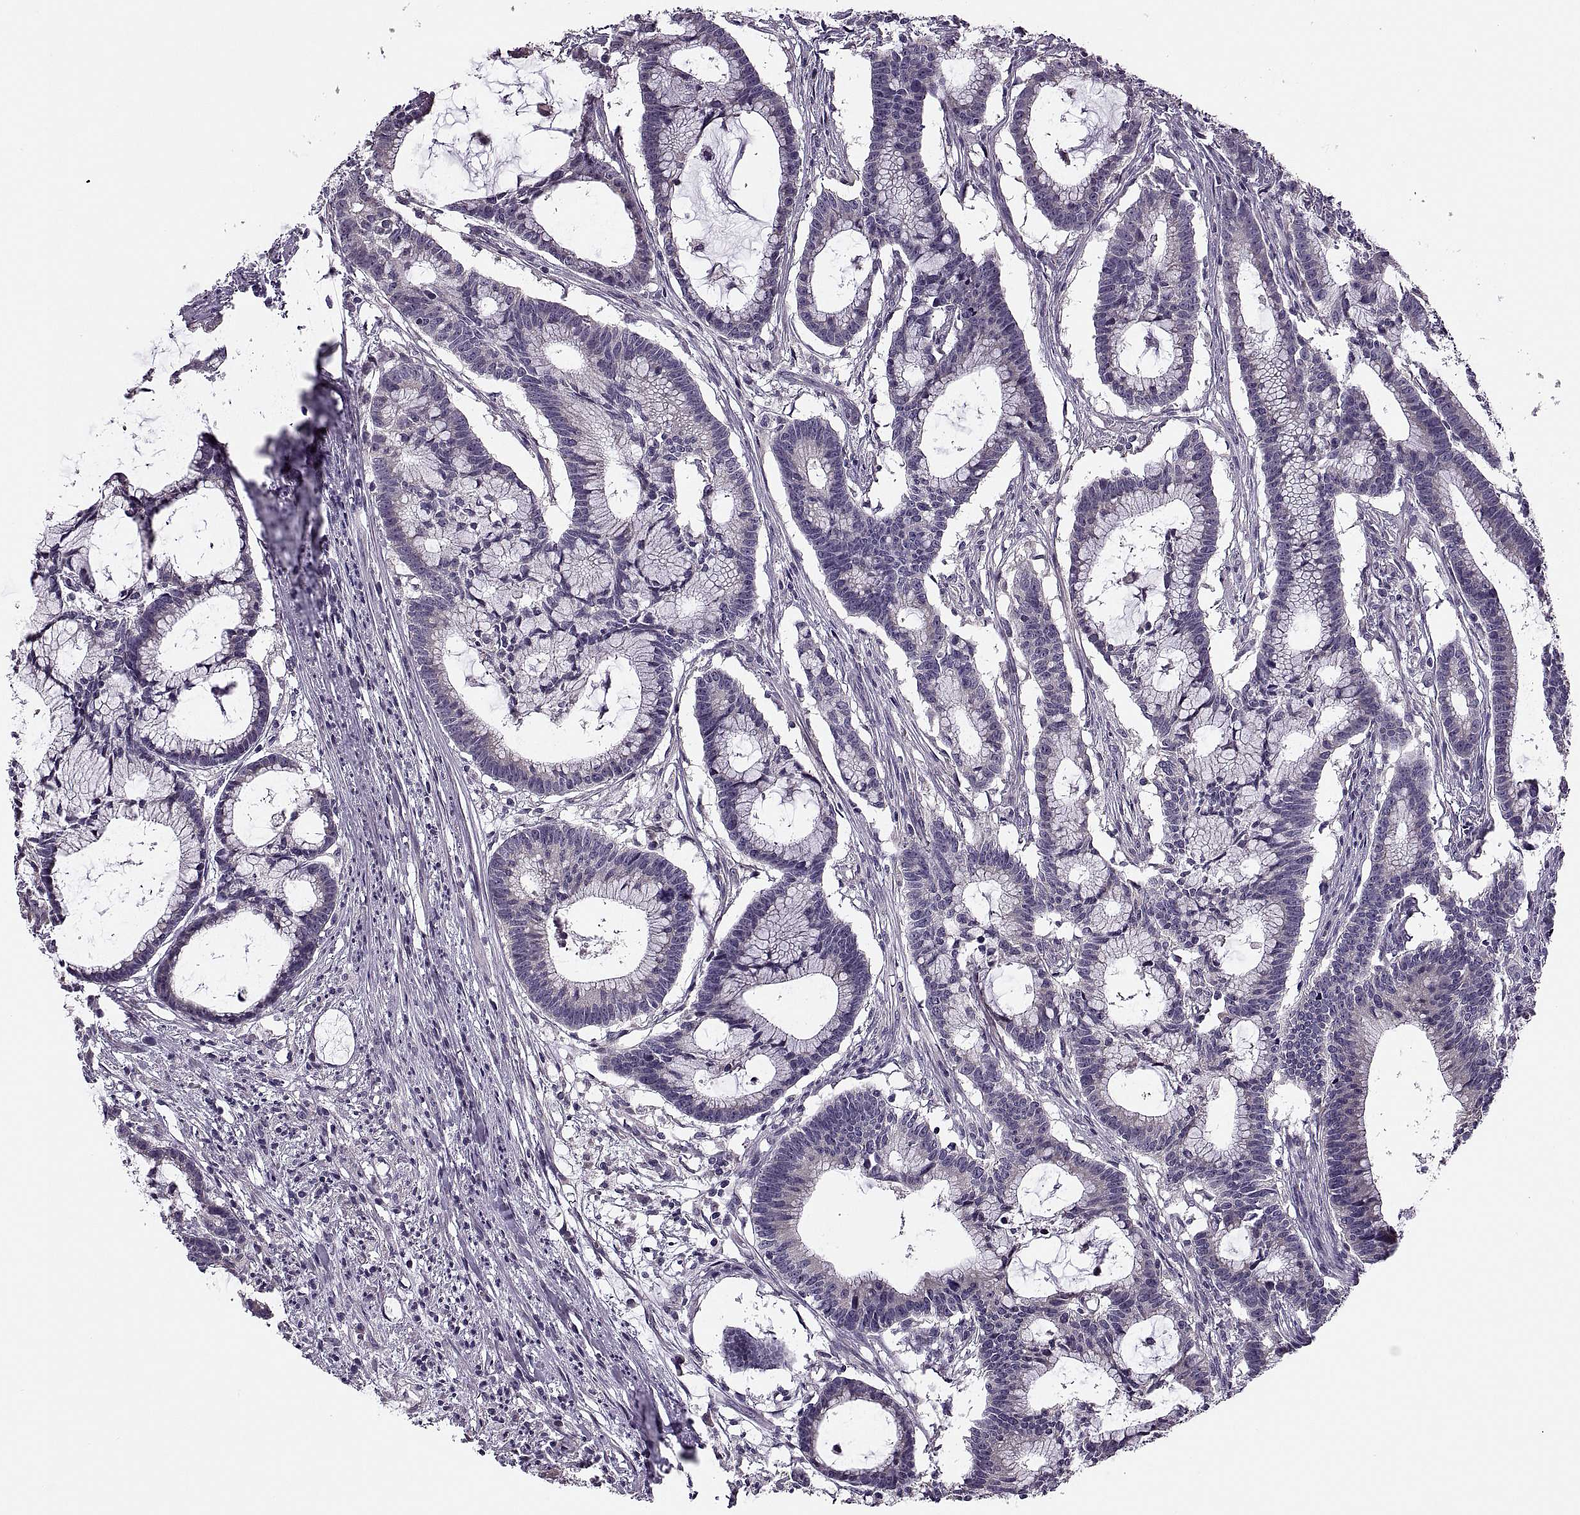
{"staining": {"intensity": "negative", "quantity": "none", "location": "none"}, "tissue": "colorectal cancer", "cell_type": "Tumor cells", "image_type": "cancer", "snomed": [{"axis": "morphology", "description": "Adenocarcinoma, NOS"}, {"axis": "topography", "description": "Colon"}], "caption": "This is a photomicrograph of immunohistochemistry (IHC) staining of colorectal adenocarcinoma, which shows no positivity in tumor cells.", "gene": "PRSS54", "patient": {"sex": "female", "age": 78}}